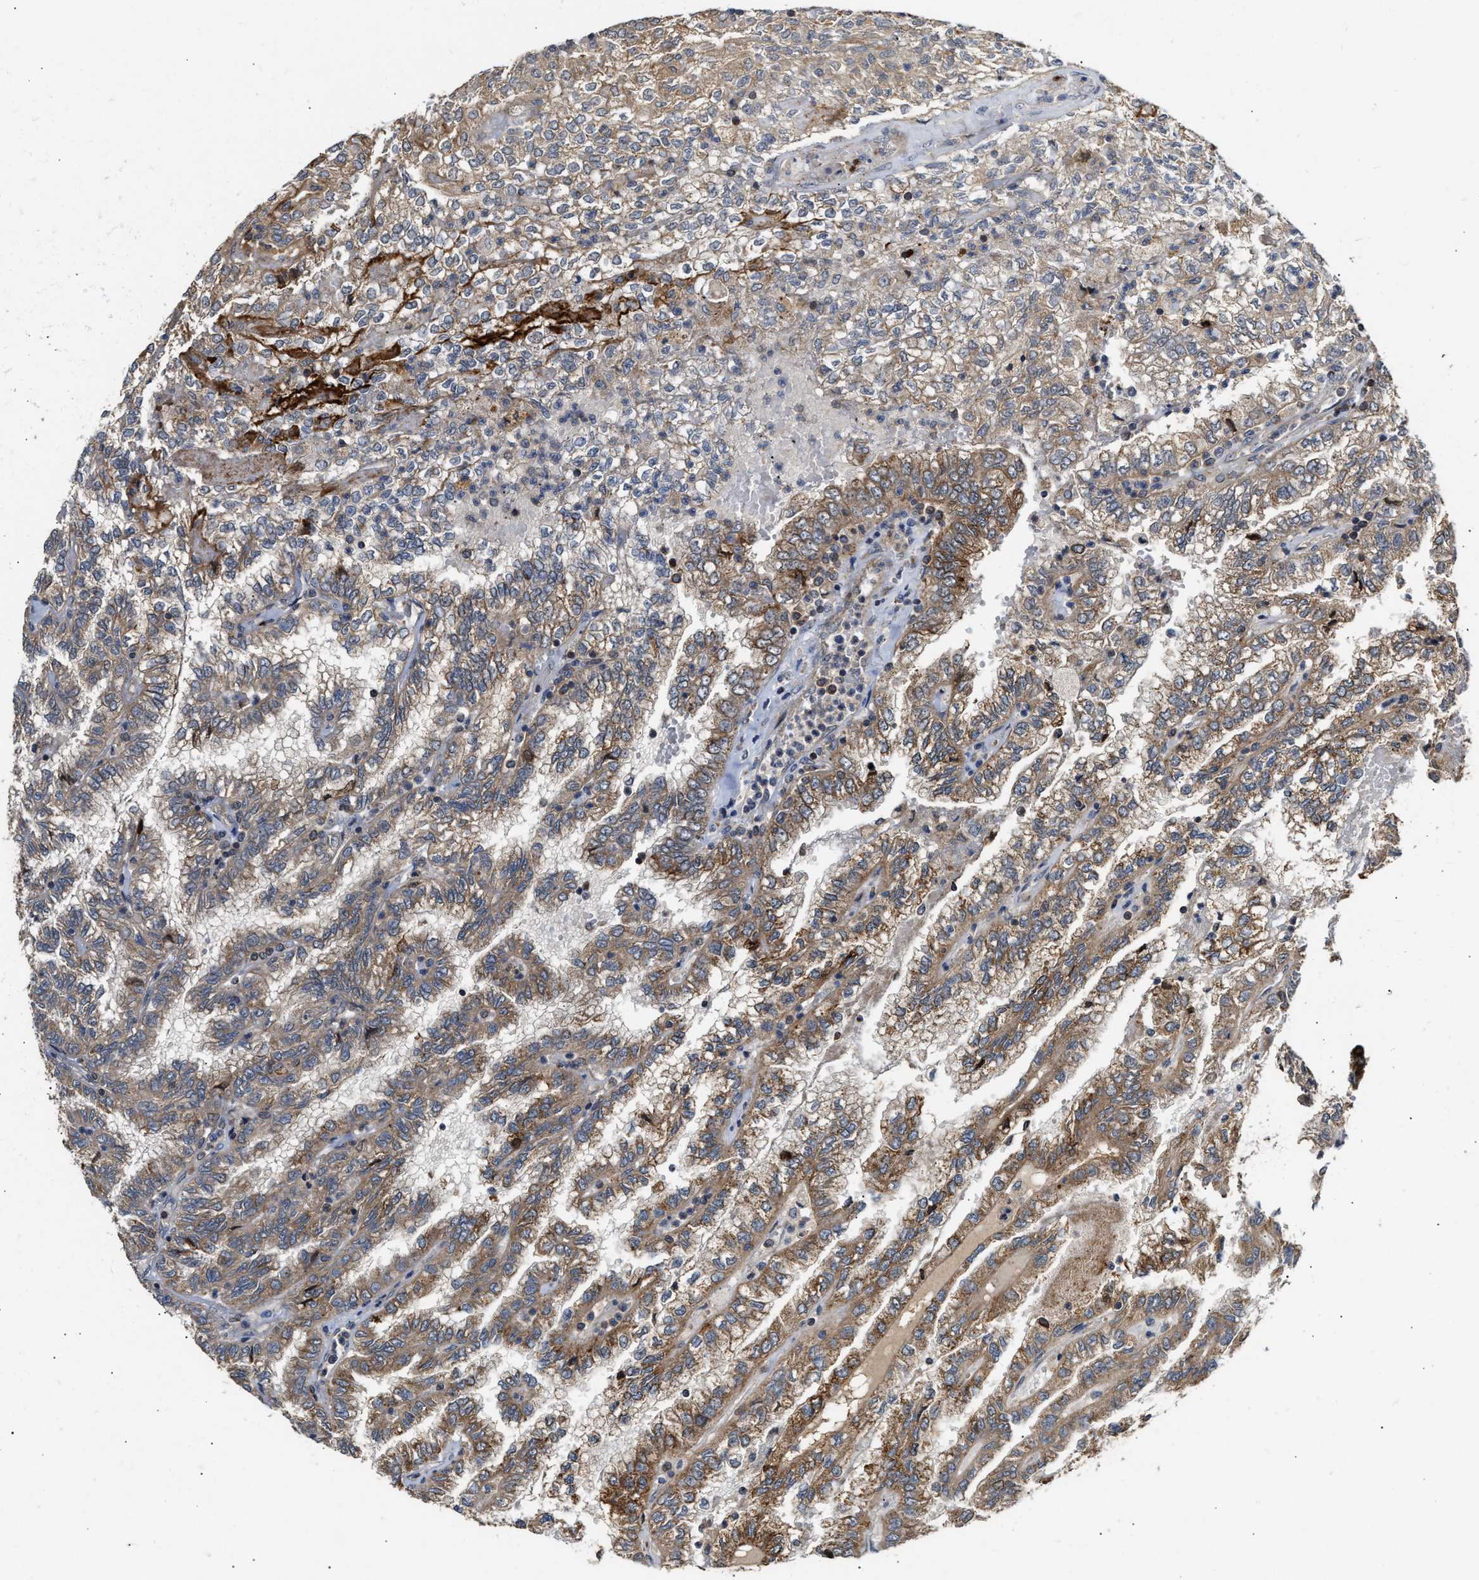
{"staining": {"intensity": "moderate", "quantity": "25%-75%", "location": "cytoplasmic/membranous"}, "tissue": "renal cancer", "cell_type": "Tumor cells", "image_type": "cancer", "snomed": [{"axis": "morphology", "description": "Inflammation, NOS"}, {"axis": "morphology", "description": "Adenocarcinoma, NOS"}, {"axis": "topography", "description": "Kidney"}], "caption": "Immunohistochemistry histopathology image of human renal adenocarcinoma stained for a protein (brown), which exhibits medium levels of moderate cytoplasmic/membranous staining in about 25%-75% of tumor cells.", "gene": "EXTL2", "patient": {"sex": "male", "age": 68}}